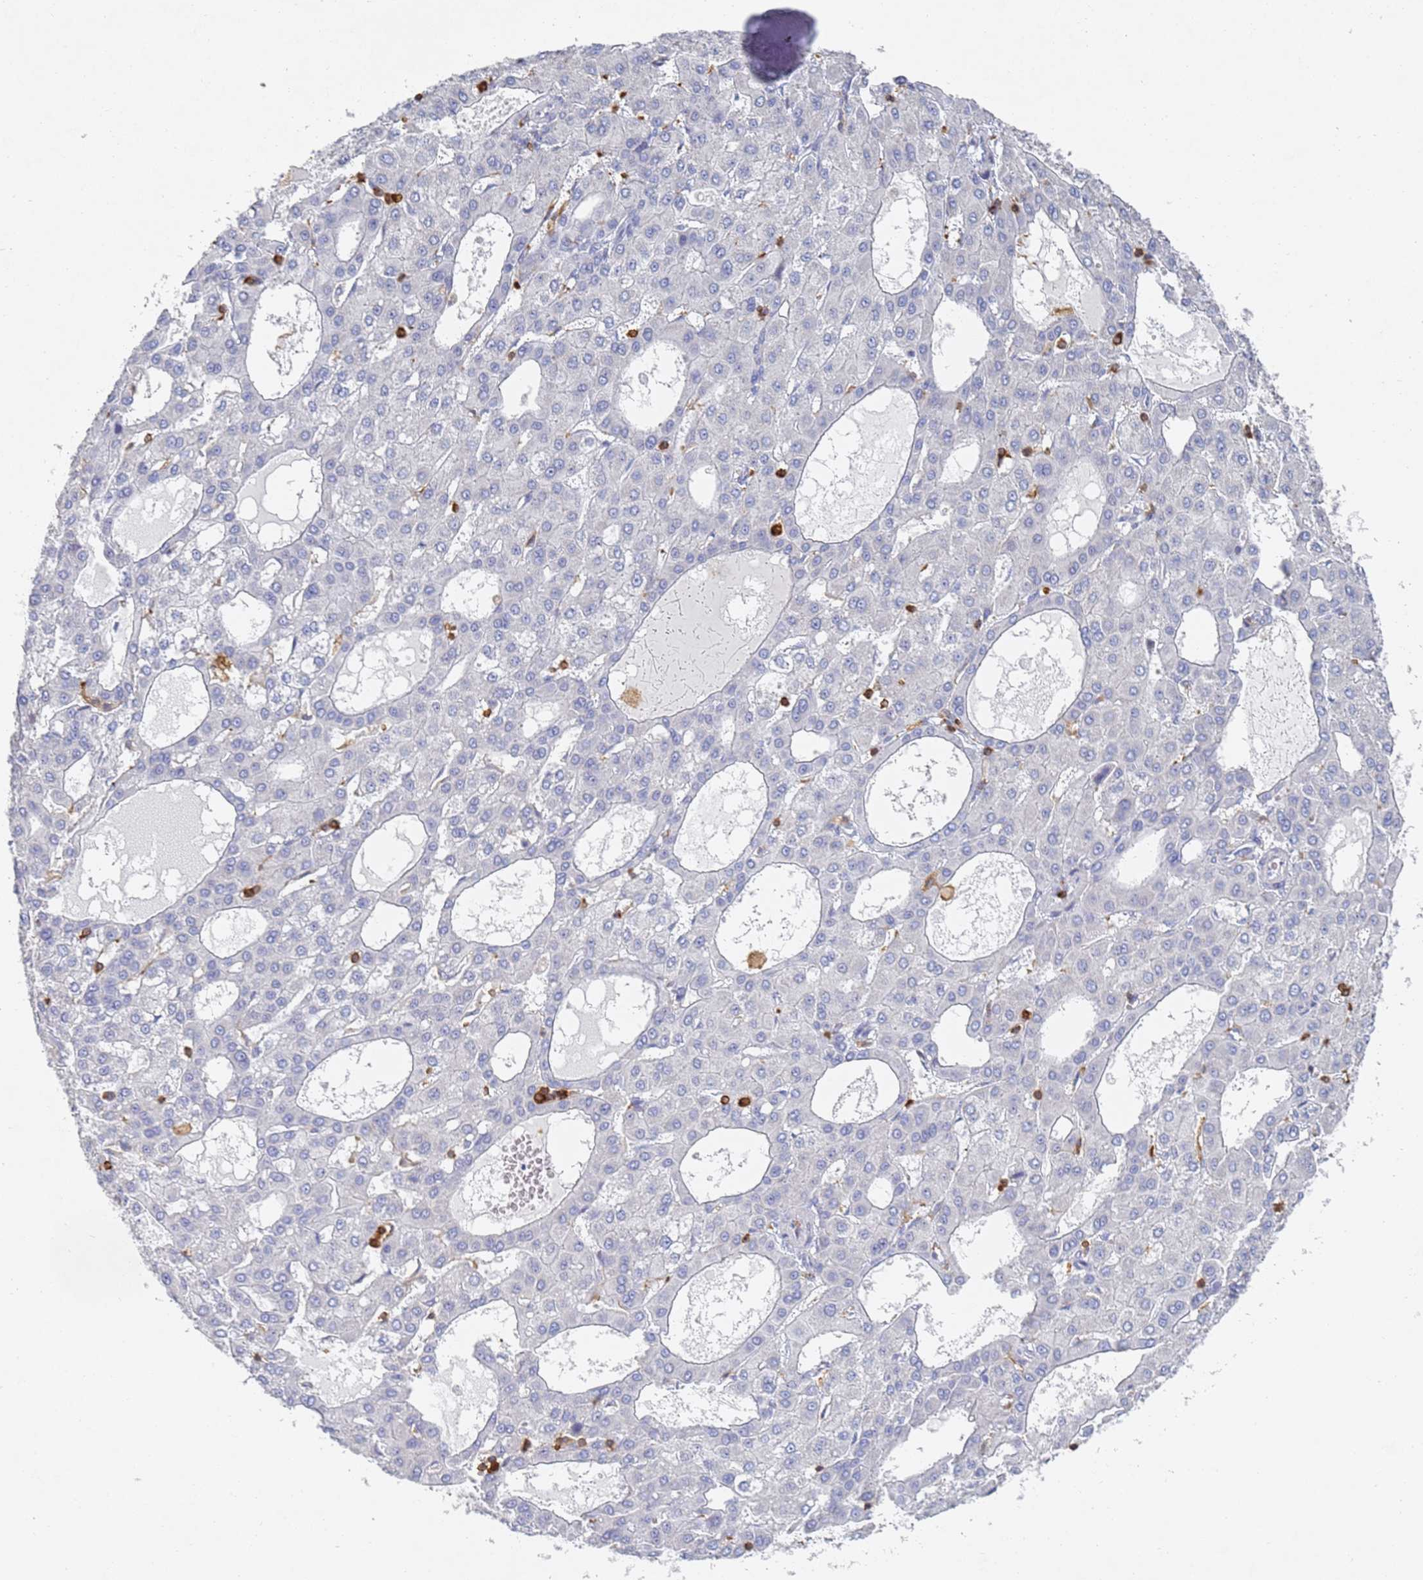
{"staining": {"intensity": "negative", "quantity": "none", "location": "none"}, "tissue": "liver cancer", "cell_type": "Tumor cells", "image_type": "cancer", "snomed": [{"axis": "morphology", "description": "Carcinoma, Hepatocellular, NOS"}, {"axis": "topography", "description": "Liver"}], "caption": "DAB immunohistochemical staining of hepatocellular carcinoma (liver) exhibits no significant expression in tumor cells.", "gene": "BIN2", "patient": {"sex": "male", "age": 47}}